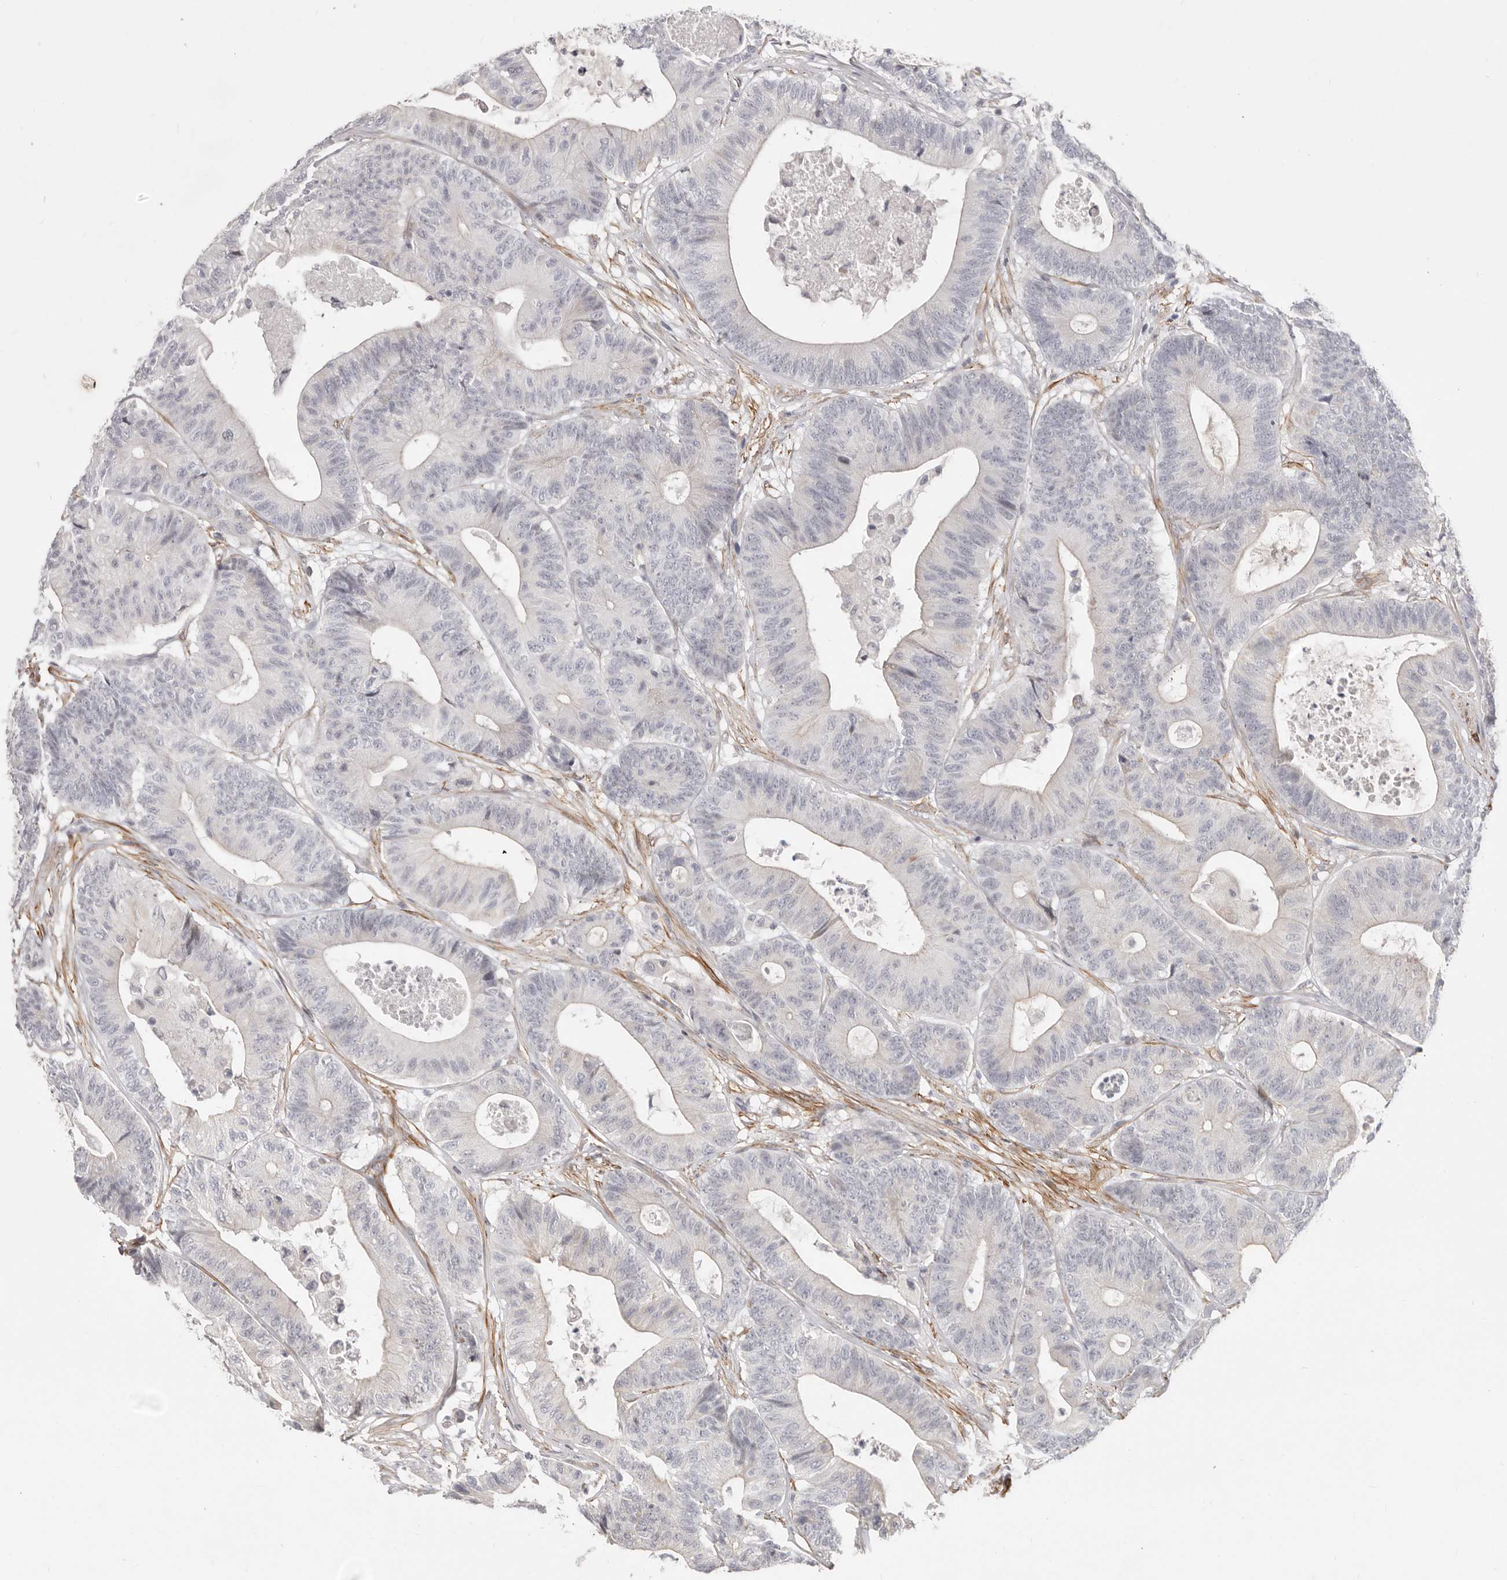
{"staining": {"intensity": "negative", "quantity": "none", "location": "none"}, "tissue": "colorectal cancer", "cell_type": "Tumor cells", "image_type": "cancer", "snomed": [{"axis": "morphology", "description": "Adenocarcinoma, NOS"}, {"axis": "topography", "description": "Colon"}], "caption": "This is an immunohistochemistry micrograph of colorectal cancer (adenocarcinoma). There is no positivity in tumor cells.", "gene": "SZT2", "patient": {"sex": "female", "age": 84}}